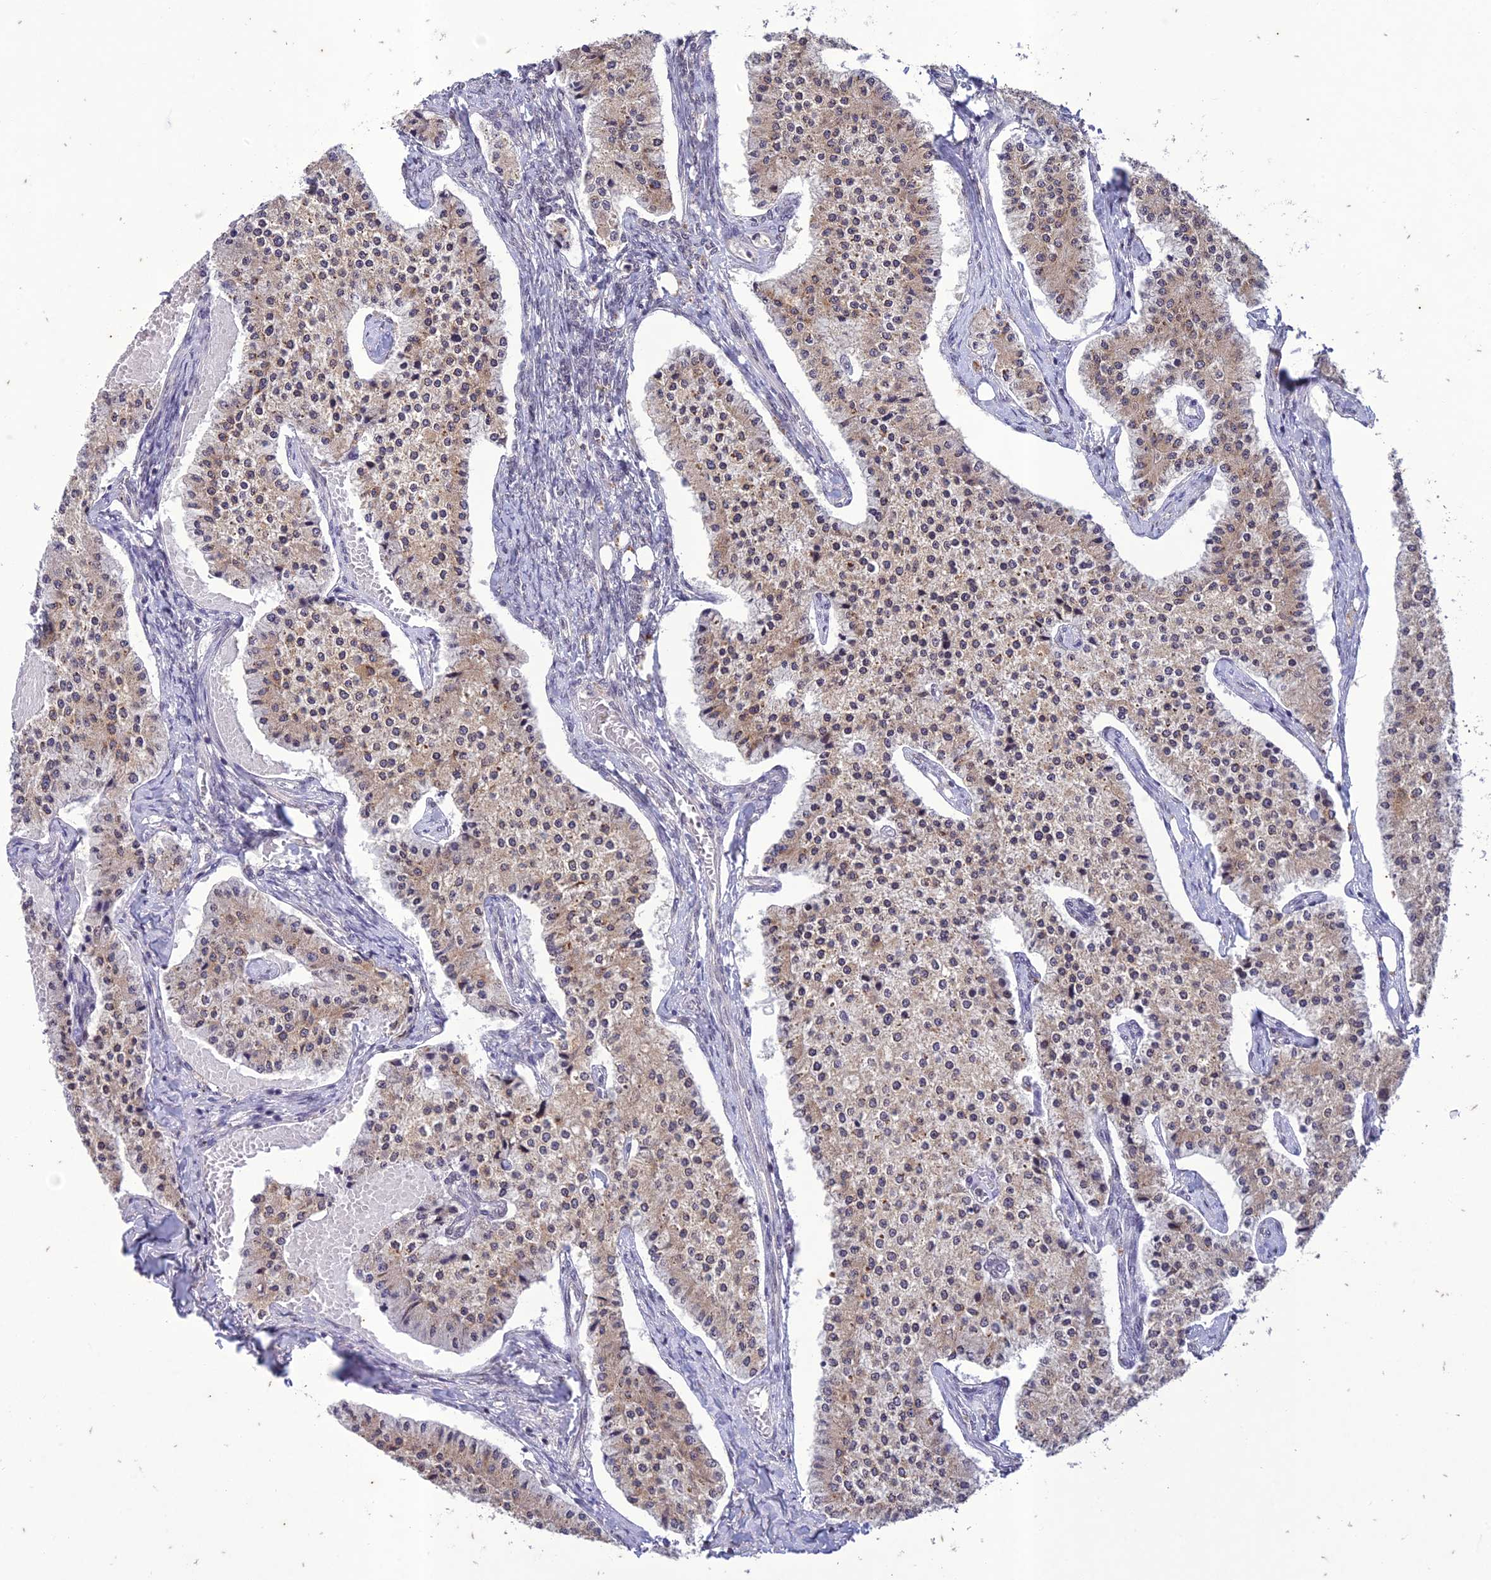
{"staining": {"intensity": "weak", "quantity": ">75%", "location": "cytoplasmic/membranous"}, "tissue": "carcinoid", "cell_type": "Tumor cells", "image_type": "cancer", "snomed": [{"axis": "morphology", "description": "Carcinoid, malignant, NOS"}, {"axis": "topography", "description": "Colon"}], "caption": "The micrograph demonstrates staining of carcinoid, revealing weak cytoplasmic/membranous protein staining (brown color) within tumor cells. The staining was performed using DAB, with brown indicating positive protein expression. Nuclei are stained blue with hematoxylin.", "gene": "POP4", "patient": {"sex": "female", "age": 52}}